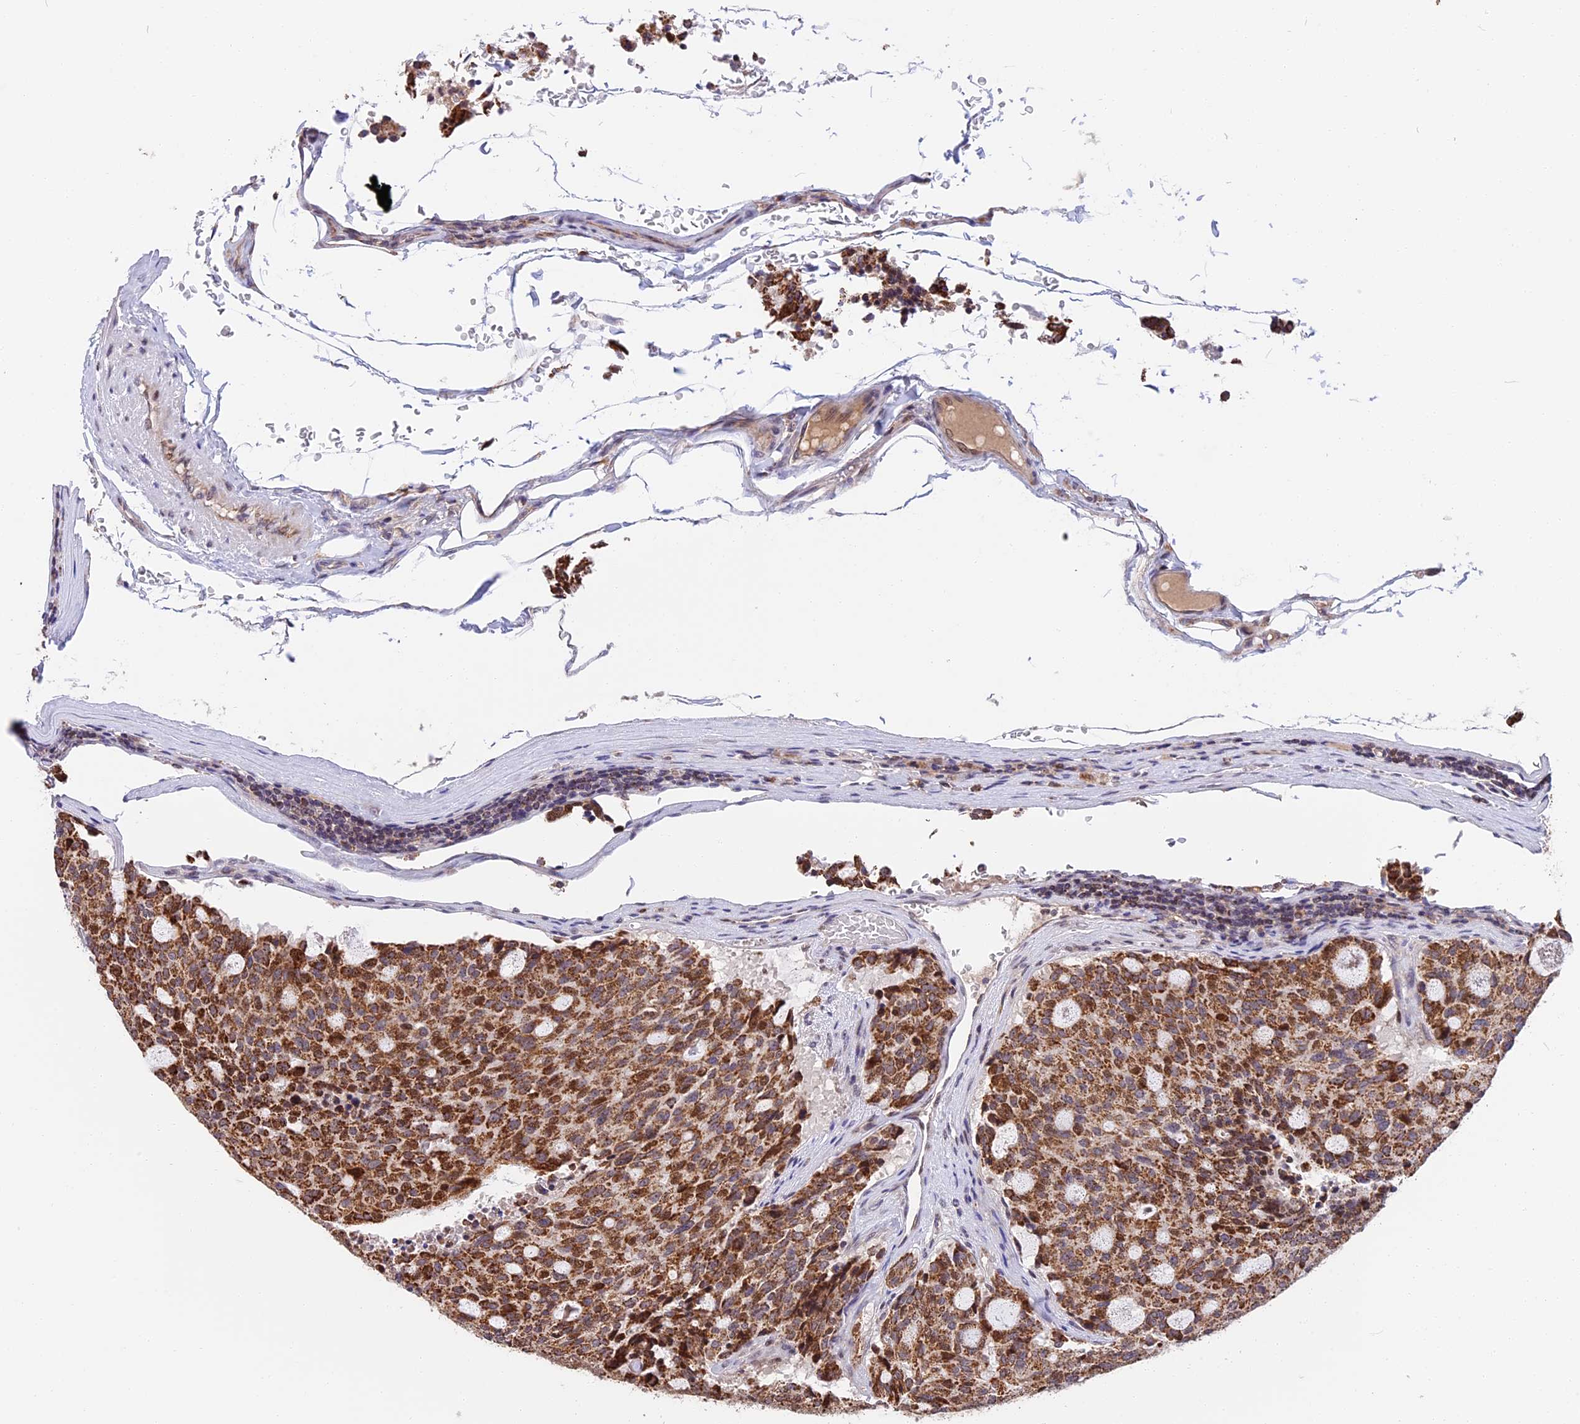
{"staining": {"intensity": "strong", "quantity": ">75%", "location": "cytoplasmic/membranous"}, "tissue": "carcinoid", "cell_type": "Tumor cells", "image_type": "cancer", "snomed": [{"axis": "morphology", "description": "Carcinoid, malignant, NOS"}, {"axis": "topography", "description": "Pancreas"}], "caption": "Protein expression analysis of human carcinoid reveals strong cytoplasmic/membranous positivity in about >75% of tumor cells. (Brightfield microscopy of DAB IHC at high magnification).", "gene": "RERGL", "patient": {"sex": "female", "age": 54}}